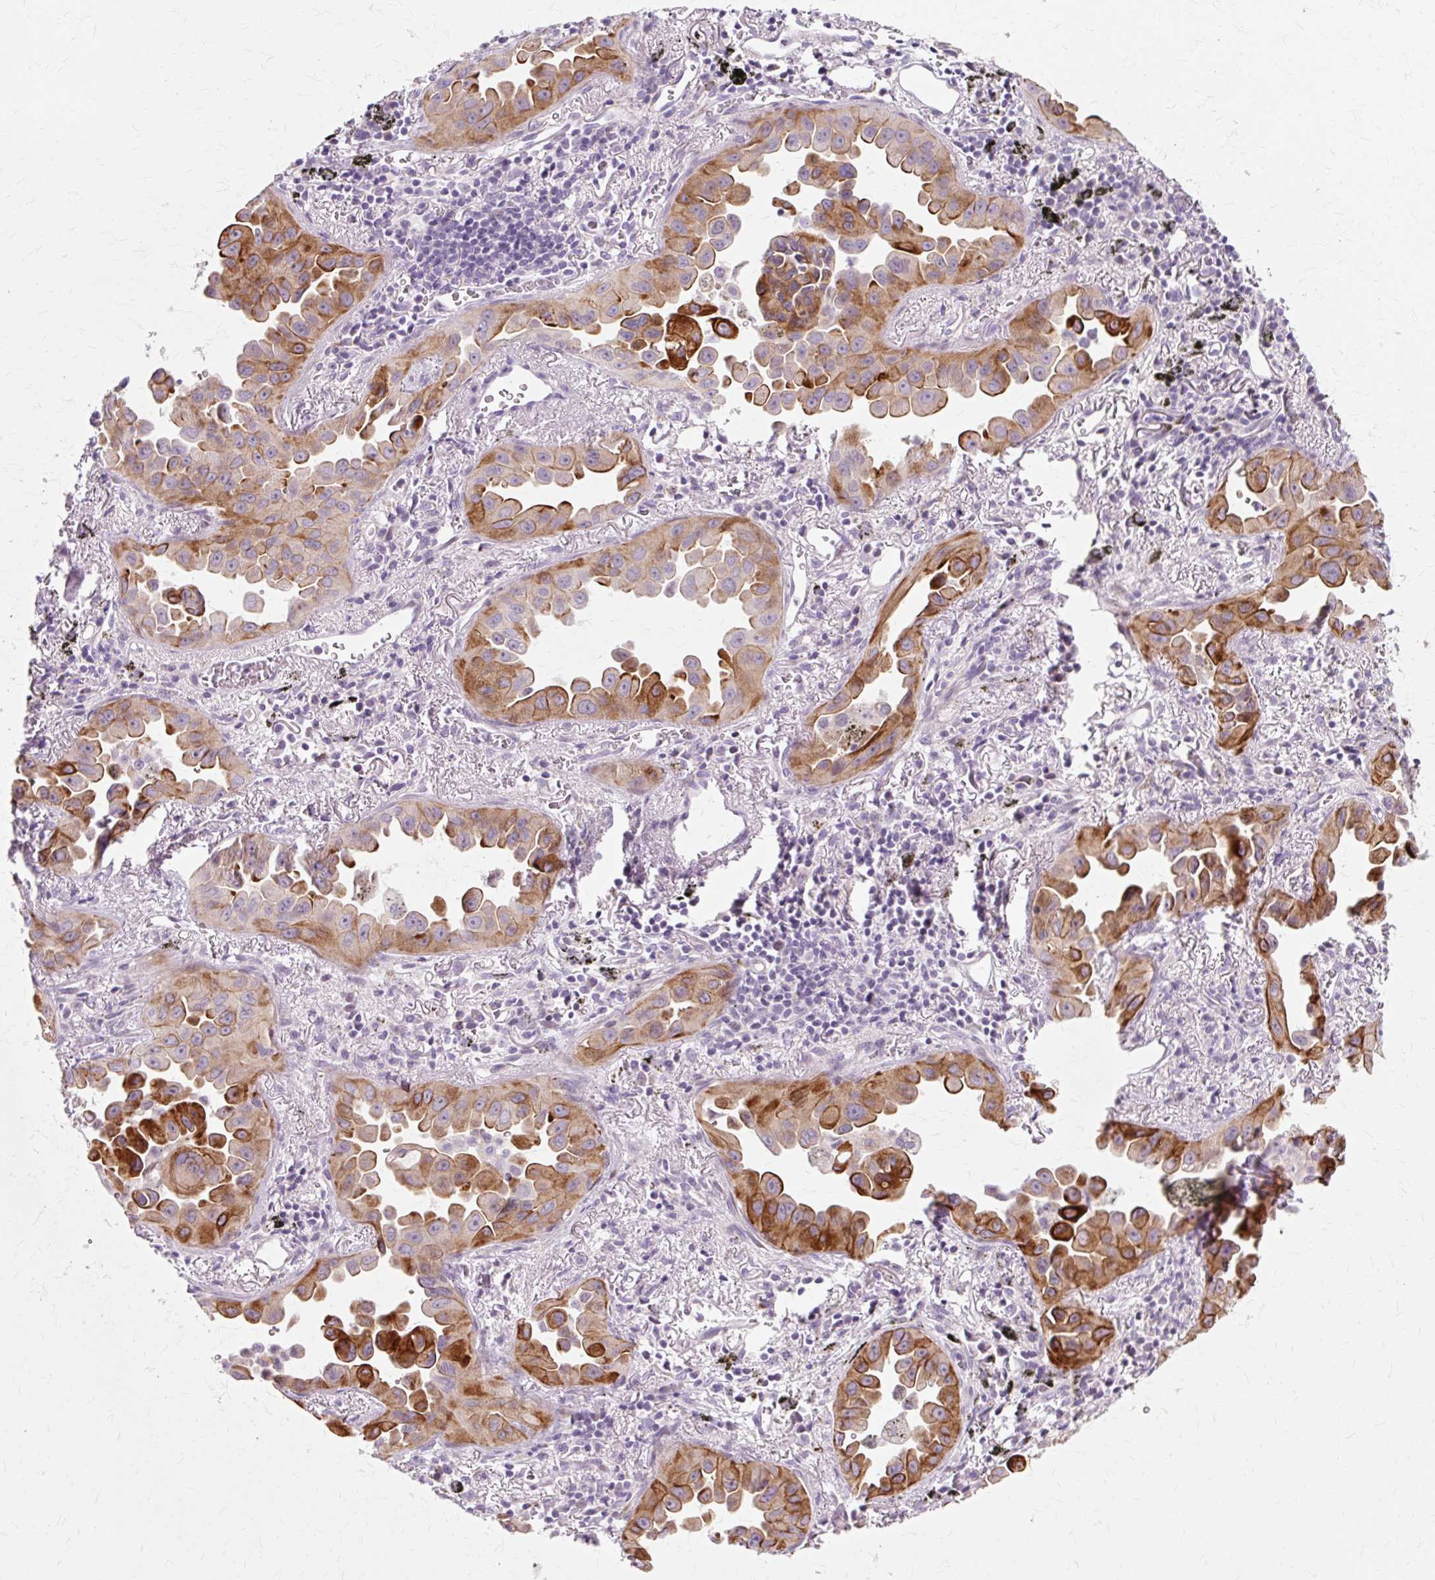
{"staining": {"intensity": "strong", "quantity": "25%-75%", "location": "cytoplasmic/membranous"}, "tissue": "lung cancer", "cell_type": "Tumor cells", "image_type": "cancer", "snomed": [{"axis": "morphology", "description": "Adenocarcinoma, NOS"}, {"axis": "topography", "description": "Lung"}], "caption": "Lung adenocarcinoma stained with immunohistochemistry (IHC) exhibits strong cytoplasmic/membranous expression in approximately 25%-75% of tumor cells. (IHC, brightfield microscopy, high magnification).", "gene": "IRX2", "patient": {"sex": "male", "age": 68}}